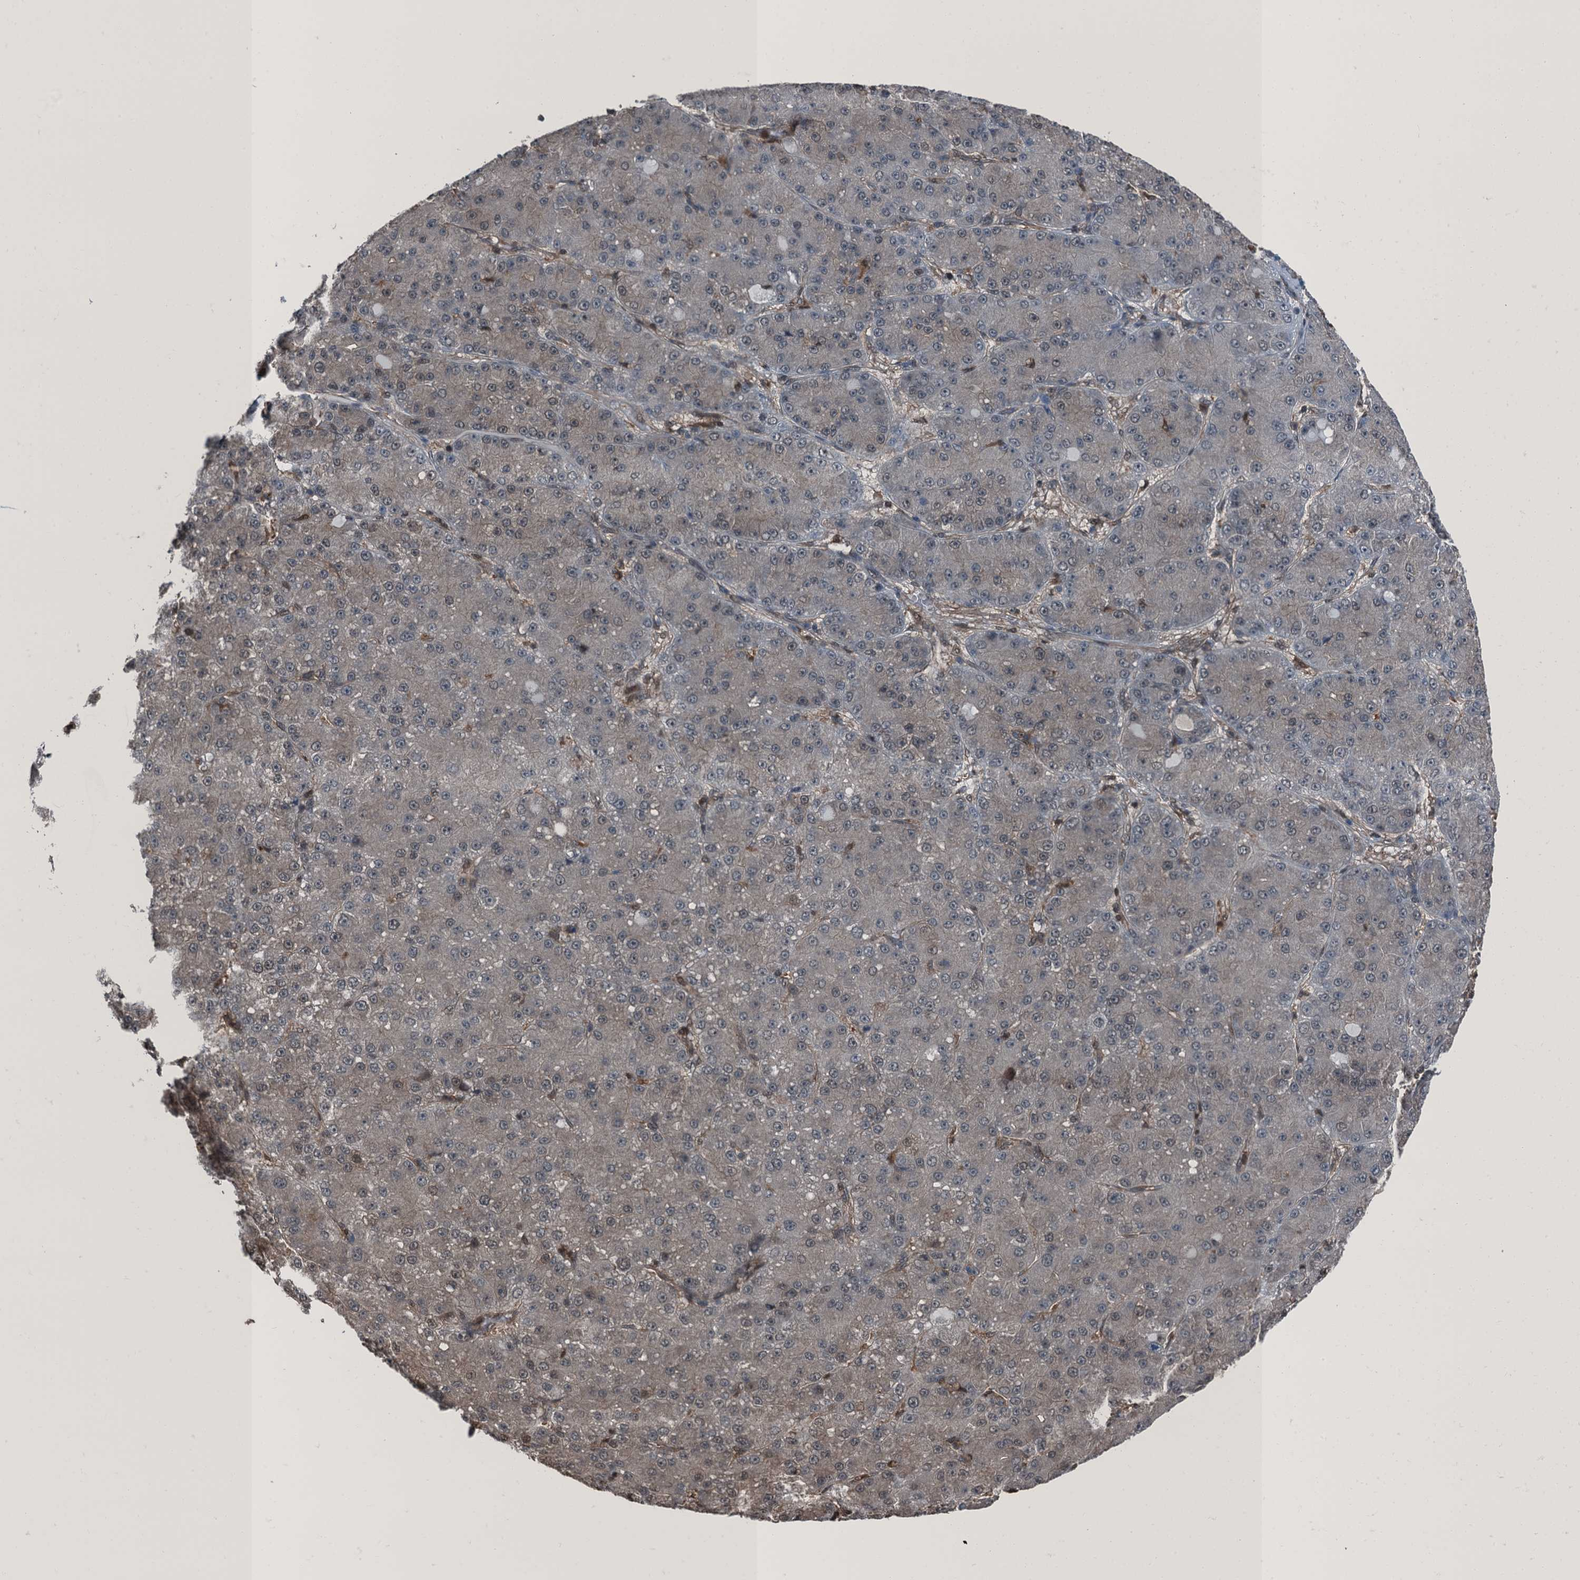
{"staining": {"intensity": "weak", "quantity": "<25%", "location": "cytoplasmic/membranous"}, "tissue": "liver cancer", "cell_type": "Tumor cells", "image_type": "cancer", "snomed": [{"axis": "morphology", "description": "Carcinoma, Hepatocellular, NOS"}, {"axis": "topography", "description": "Liver"}], "caption": "IHC image of human liver hepatocellular carcinoma stained for a protein (brown), which demonstrates no positivity in tumor cells.", "gene": "RNH1", "patient": {"sex": "male", "age": 67}}